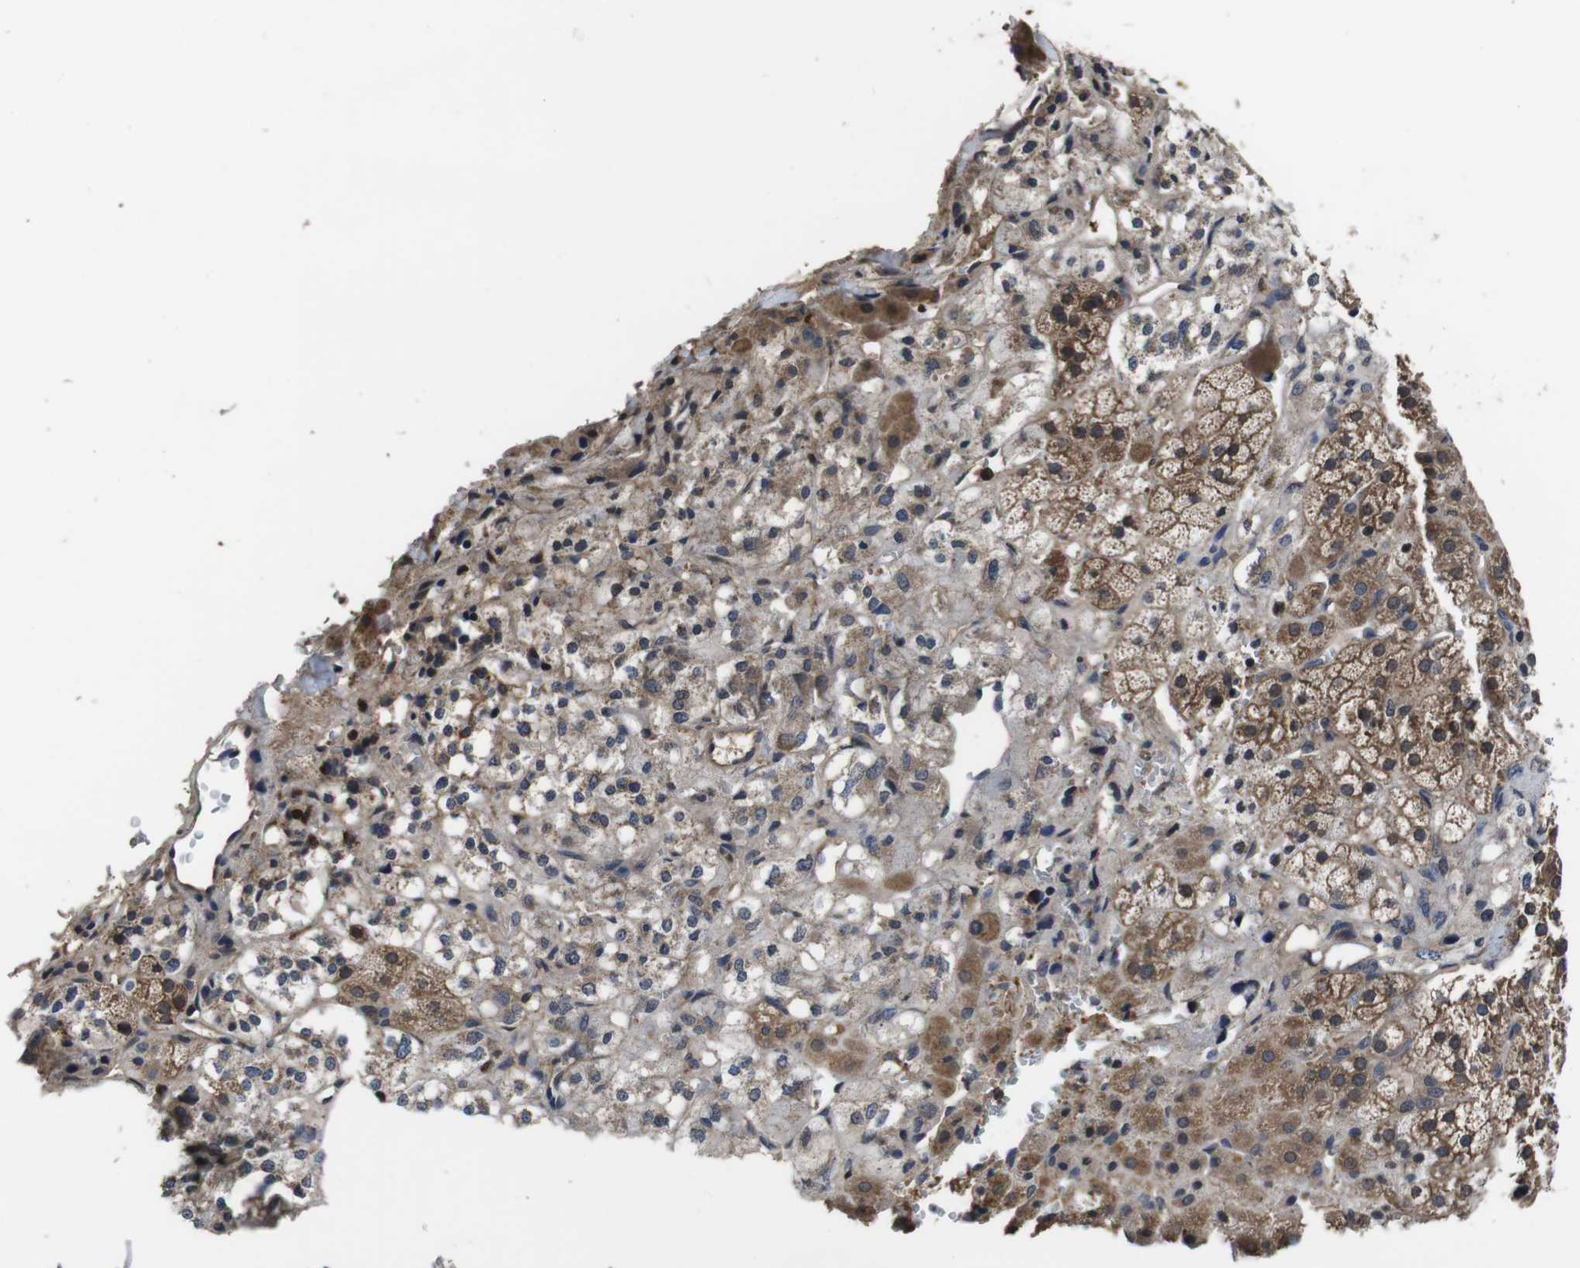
{"staining": {"intensity": "moderate", "quantity": ">75%", "location": "cytoplasmic/membranous"}, "tissue": "adrenal gland", "cell_type": "Glandular cells", "image_type": "normal", "snomed": [{"axis": "morphology", "description": "Normal tissue, NOS"}, {"axis": "topography", "description": "Adrenal gland"}], "caption": "This micrograph exhibits normal adrenal gland stained with IHC to label a protein in brown. The cytoplasmic/membranous of glandular cells show moderate positivity for the protein. Nuclei are counter-stained blue.", "gene": "CXCL11", "patient": {"sex": "male", "age": 56}}